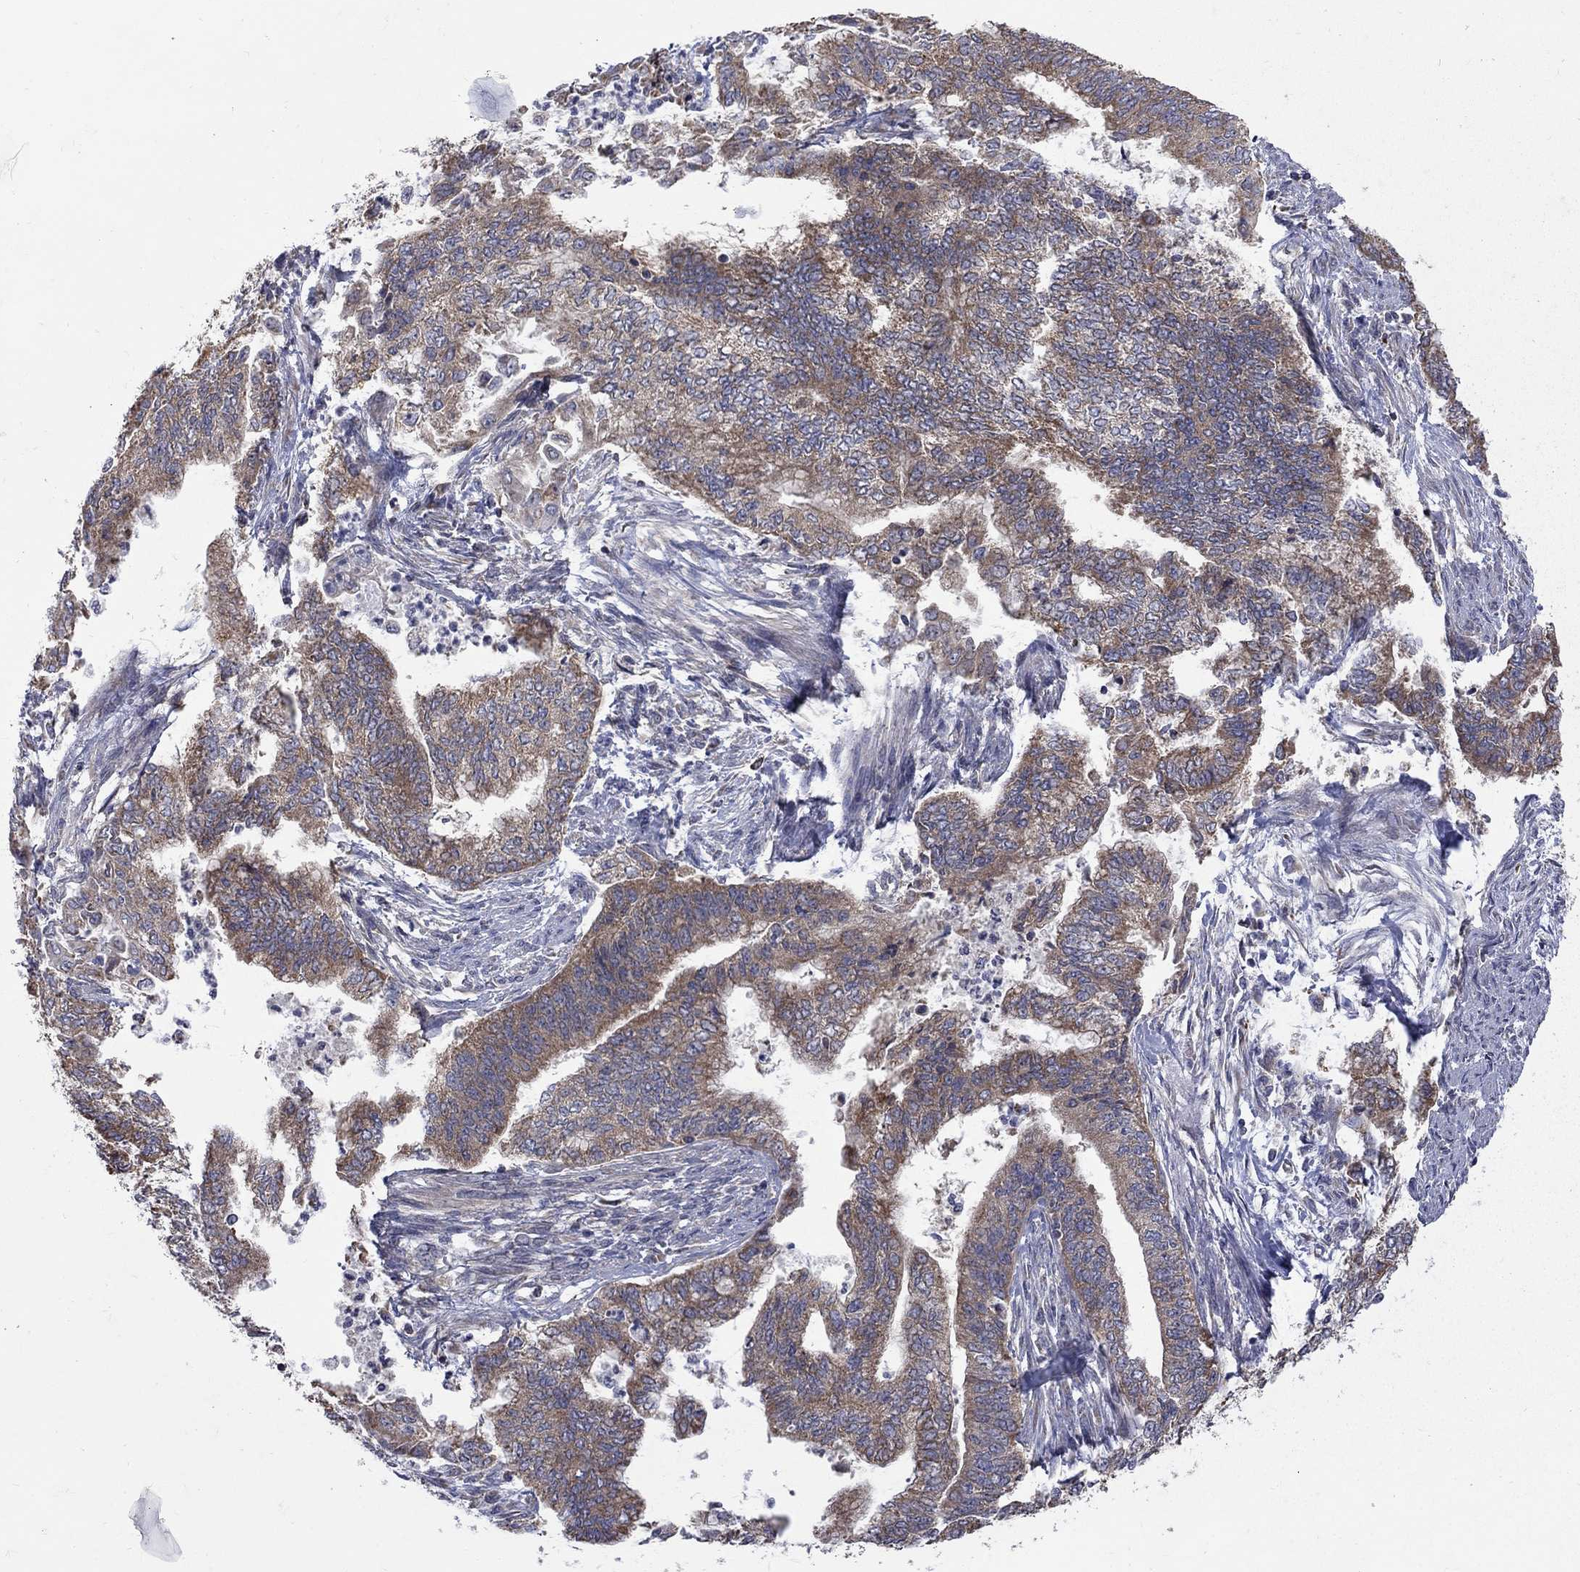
{"staining": {"intensity": "moderate", "quantity": "25%-75%", "location": "cytoplasmic/membranous"}, "tissue": "endometrial cancer", "cell_type": "Tumor cells", "image_type": "cancer", "snomed": [{"axis": "morphology", "description": "Adenocarcinoma, NOS"}, {"axis": "topography", "description": "Endometrium"}], "caption": "Endometrial cancer stained with a brown dye displays moderate cytoplasmic/membranous positive staining in about 25%-75% of tumor cells.", "gene": "SH2B1", "patient": {"sex": "female", "age": 65}}